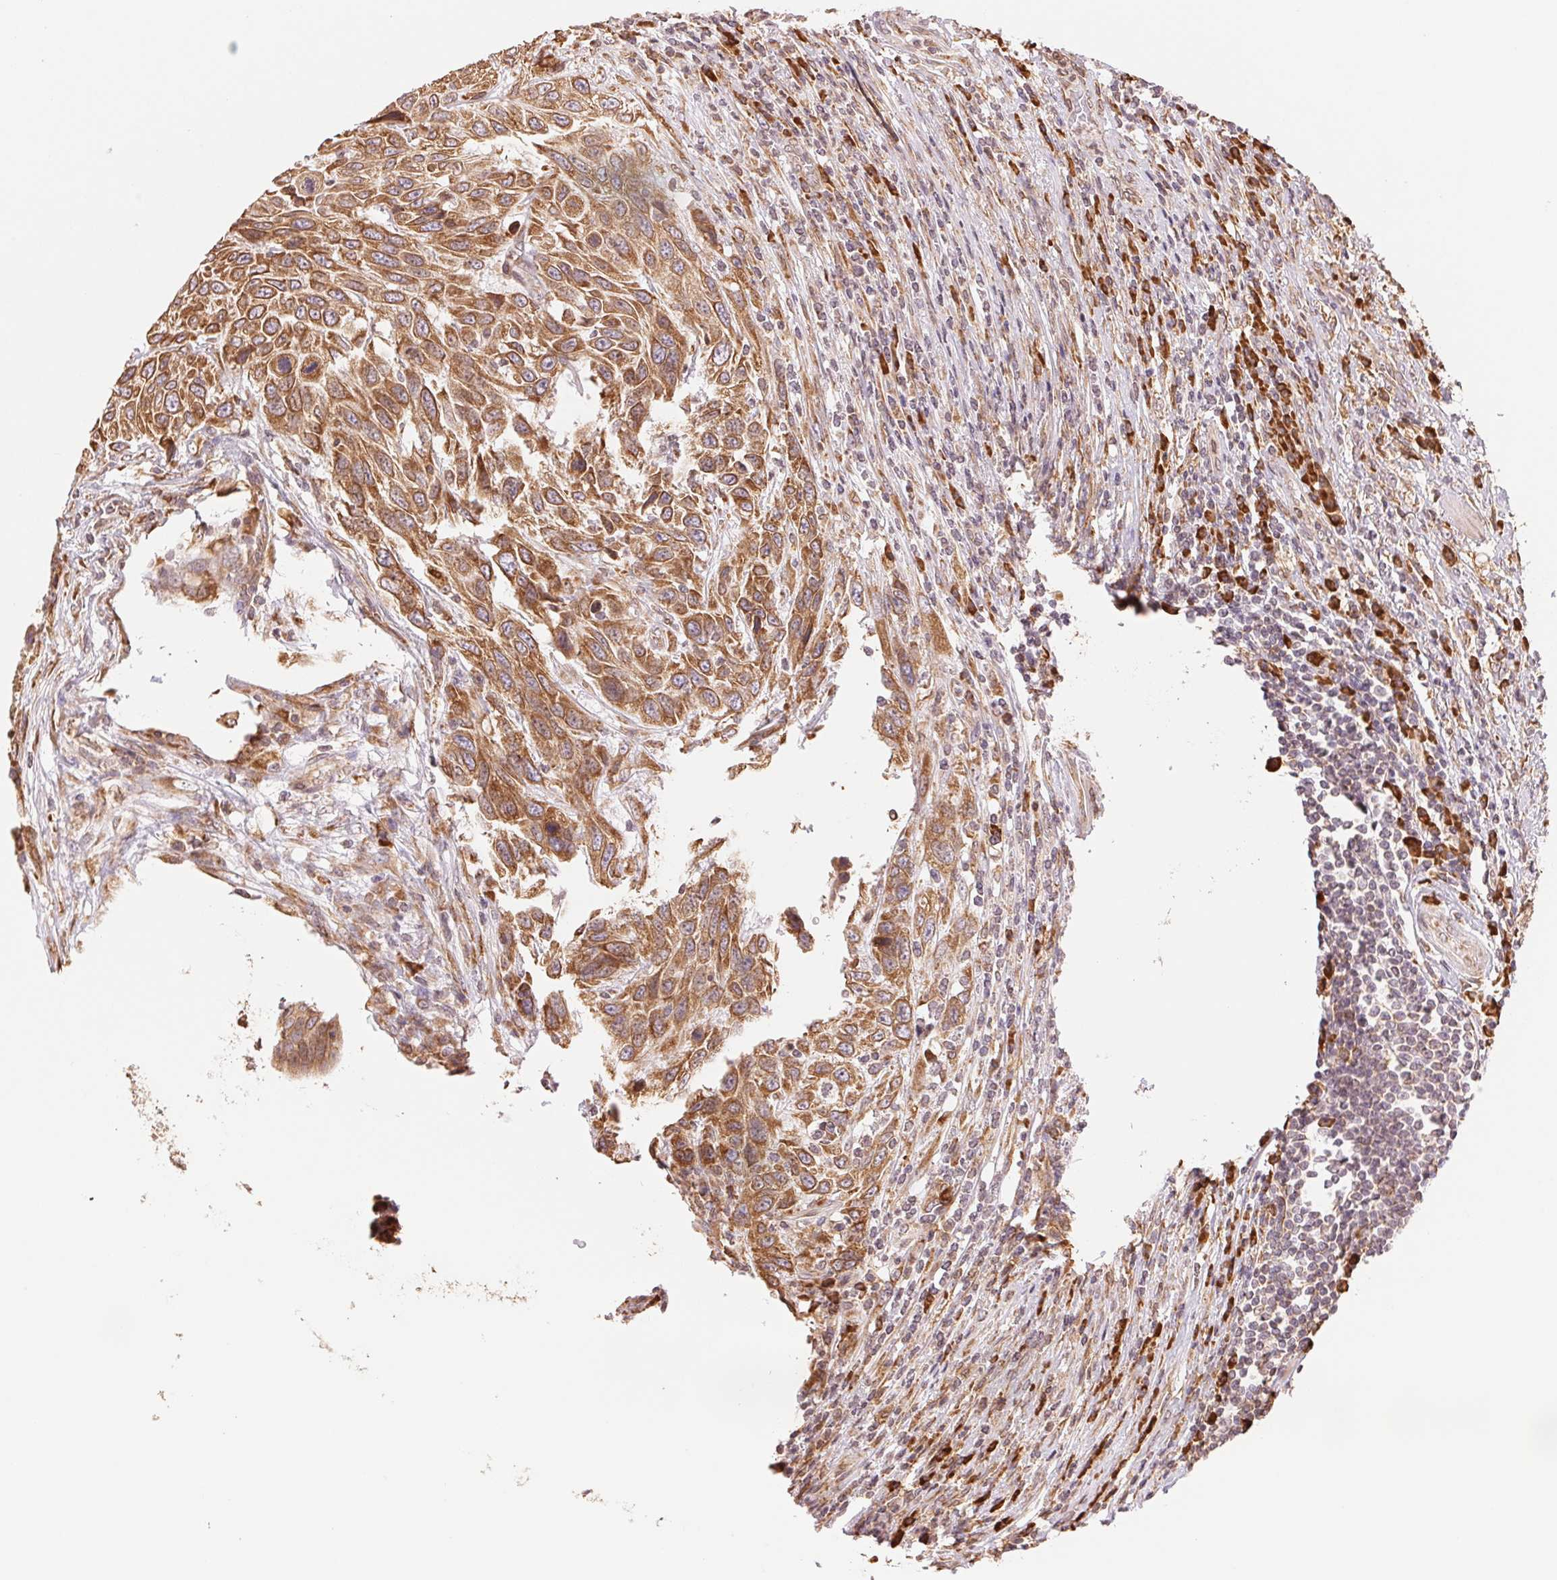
{"staining": {"intensity": "moderate", "quantity": ">75%", "location": "cytoplasmic/membranous"}, "tissue": "urothelial cancer", "cell_type": "Tumor cells", "image_type": "cancer", "snomed": [{"axis": "morphology", "description": "Urothelial carcinoma, High grade"}, {"axis": "topography", "description": "Urinary bladder"}], "caption": "IHC (DAB (3,3'-diaminobenzidine)) staining of human urothelial carcinoma (high-grade) demonstrates moderate cytoplasmic/membranous protein expression in approximately >75% of tumor cells.", "gene": "RPN1", "patient": {"sex": "female", "age": 70}}